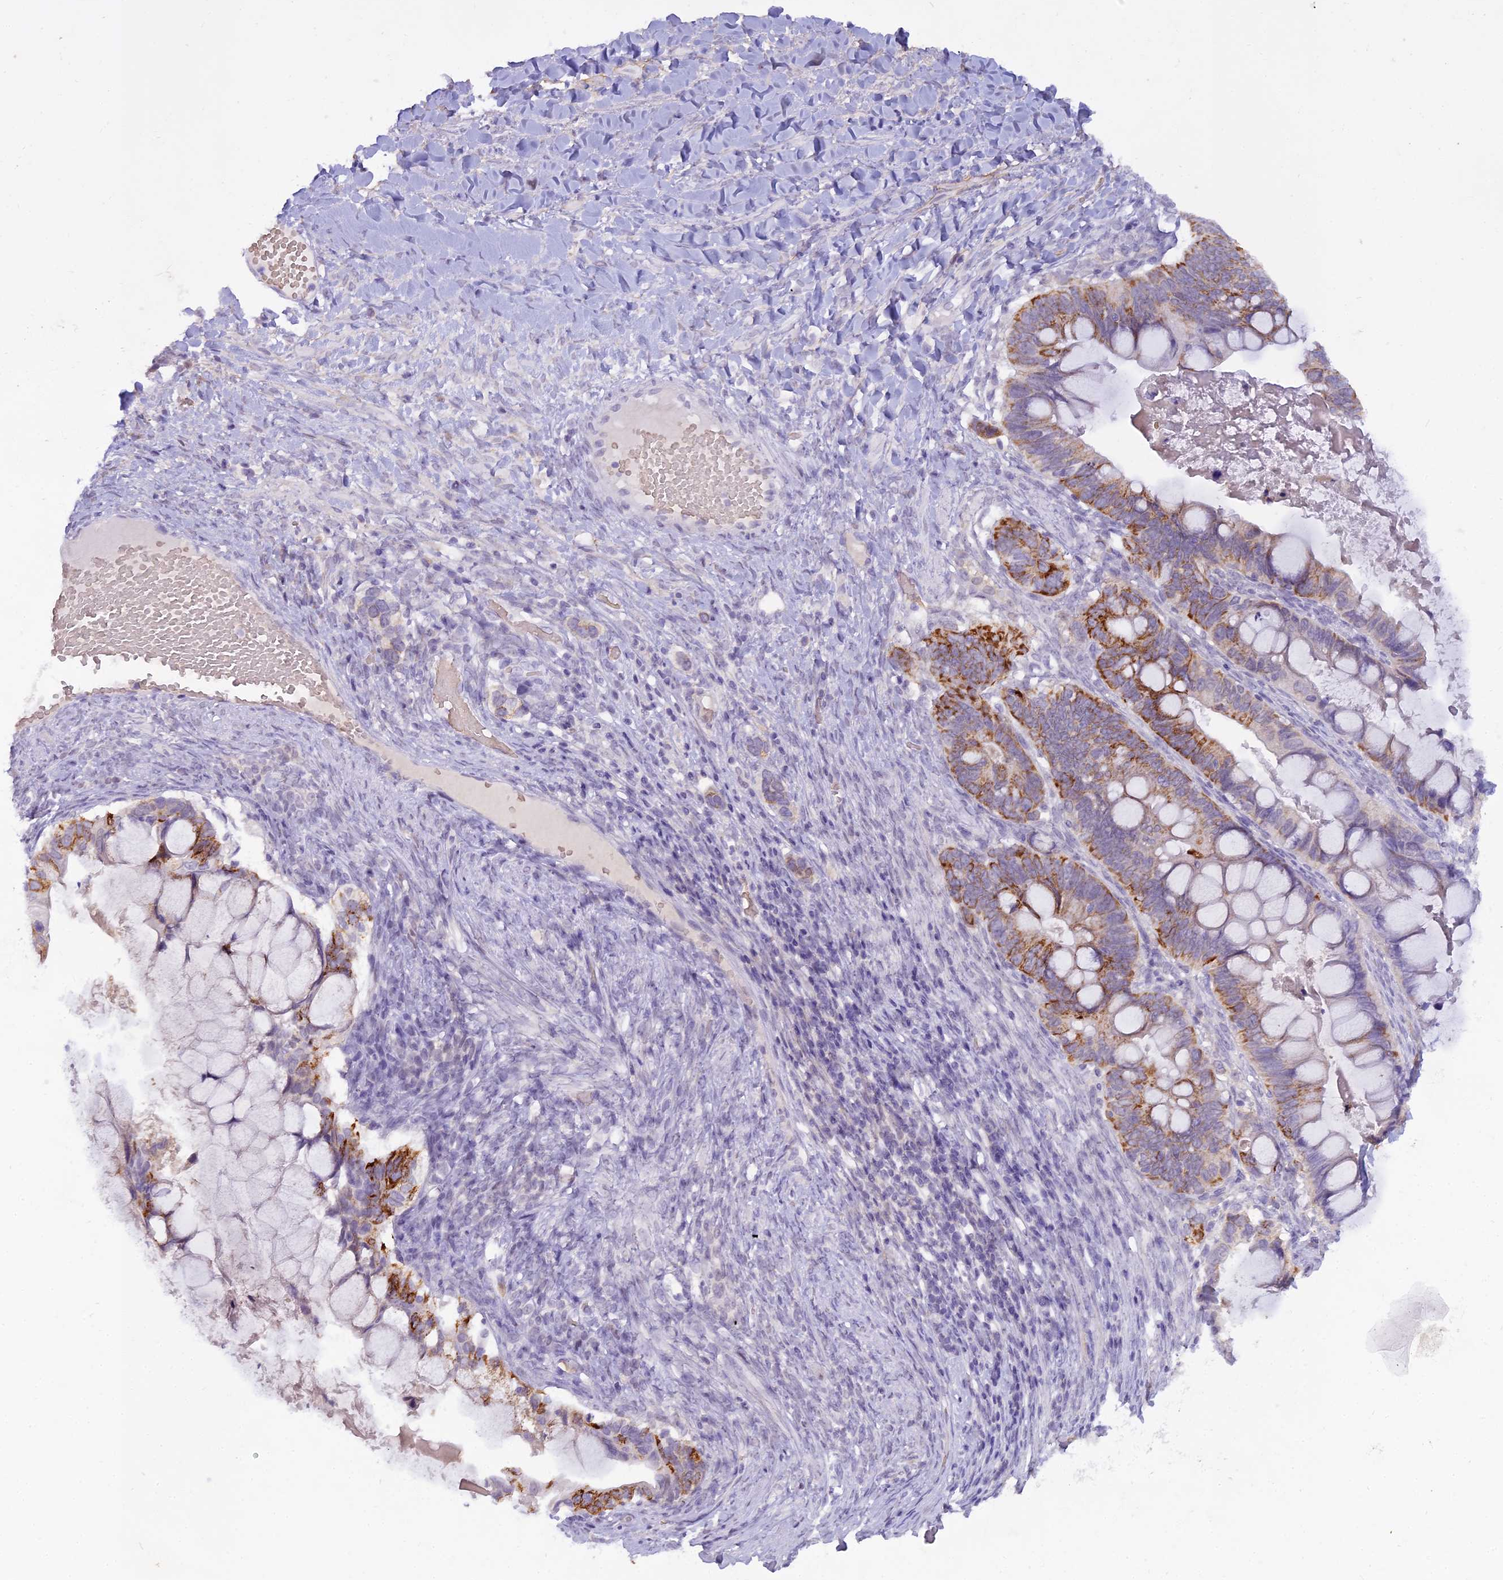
{"staining": {"intensity": "strong", "quantity": "25%-75%", "location": "cytoplasmic/membranous"}, "tissue": "ovarian cancer", "cell_type": "Tumor cells", "image_type": "cancer", "snomed": [{"axis": "morphology", "description": "Cystadenocarcinoma, mucinous, NOS"}, {"axis": "topography", "description": "Ovary"}], "caption": "A histopathology image showing strong cytoplasmic/membranous positivity in approximately 25%-75% of tumor cells in ovarian cancer, as visualized by brown immunohistochemical staining.", "gene": "OSTN", "patient": {"sex": "female", "age": 61}}